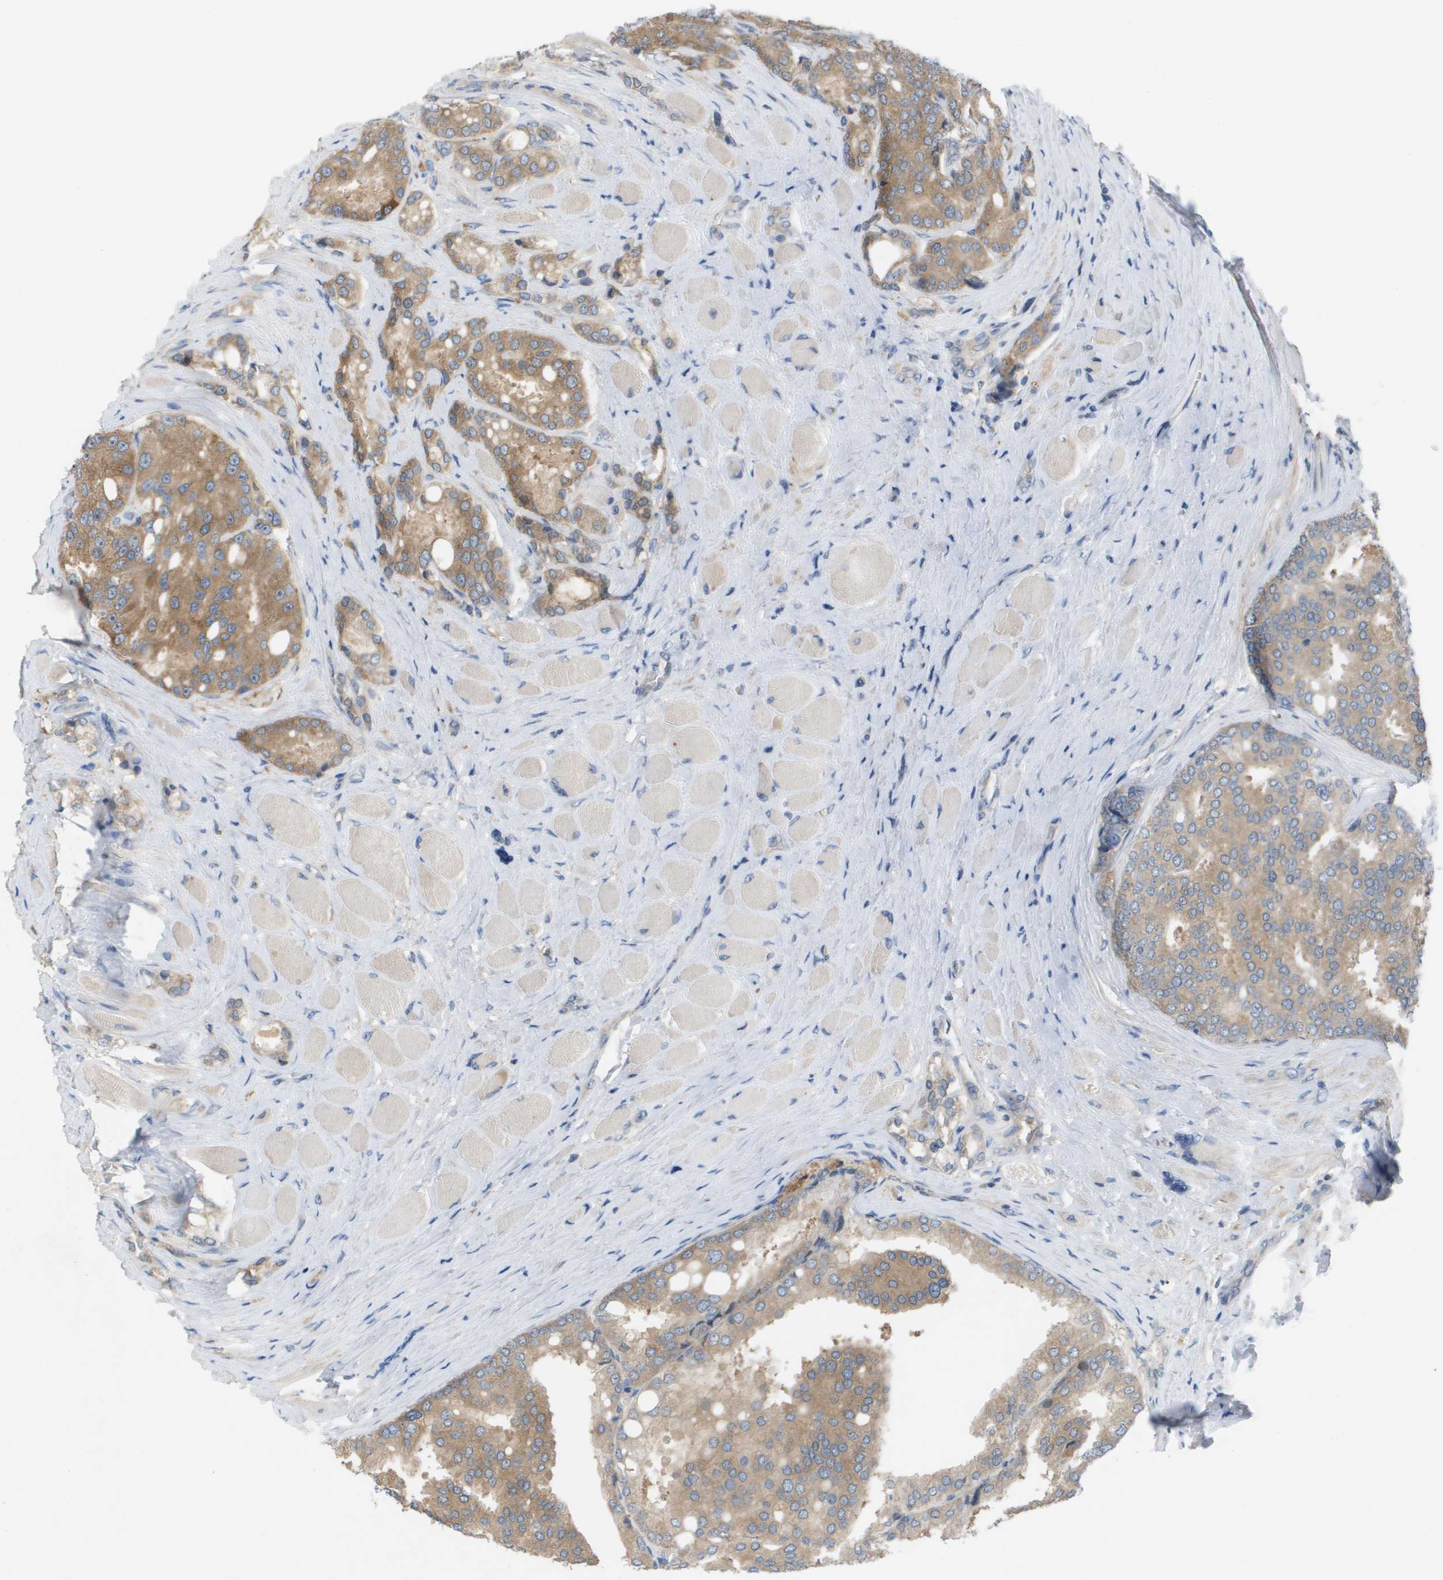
{"staining": {"intensity": "weak", "quantity": ">75%", "location": "cytoplasmic/membranous"}, "tissue": "prostate cancer", "cell_type": "Tumor cells", "image_type": "cancer", "snomed": [{"axis": "morphology", "description": "Adenocarcinoma, High grade"}, {"axis": "topography", "description": "Prostate"}], "caption": "DAB (3,3'-diaminobenzidine) immunohistochemical staining of human adenocarcinoma (high-grade) (prostate) exhibits weak cytoplasmic/membranous protein expression in approximately >75% of tumor cells. (brown staining indicates protein expression, while blue staining denotes nuclei).", "gene": "UBA5", "patient": {"sex": "male", "age": 50}}